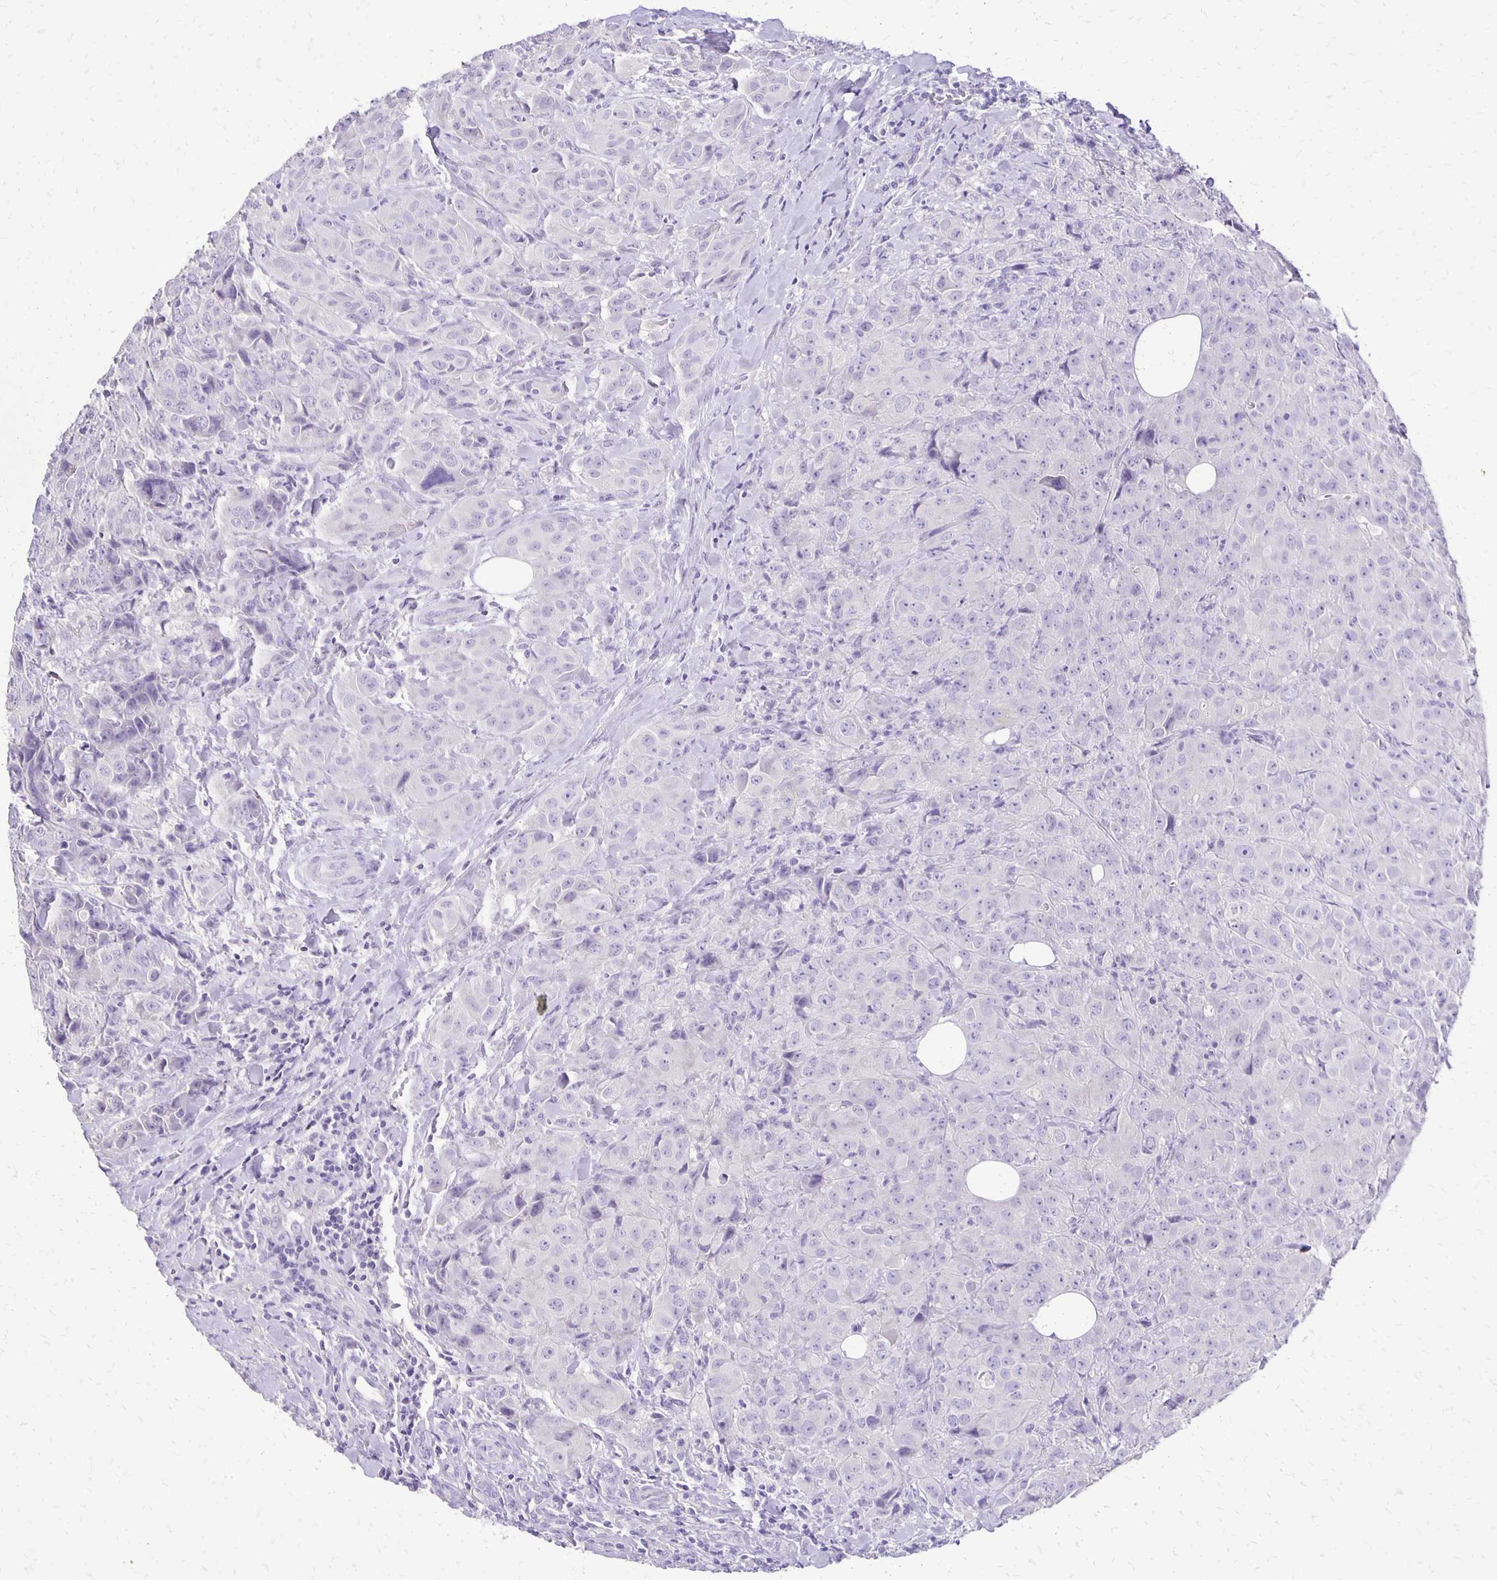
{"staining": {"intensity": "negative", "quantity": "none", "location": "none"}, "tissue": "breast cancer", "cell_type": "Tumor cells", "image_type": "cancer", "snomed": [{"axis": "morphology", "description": "Normal tissue, NOS"}, {"axis": "morphology", "description": "Duct carcinoma"}, {"axis": "topography", "description": "Breast"}], "caption": "Immunohistochemistry (IHC) image of neoplastic tissue: human breast invasive ductal carcinoma stained with DAB (3,3'-diaminobenzidine) displays no significant protein positivity in tumor cells.", "gene": "ANKRD45", "patient": {"sex": "female", "age": 43}}